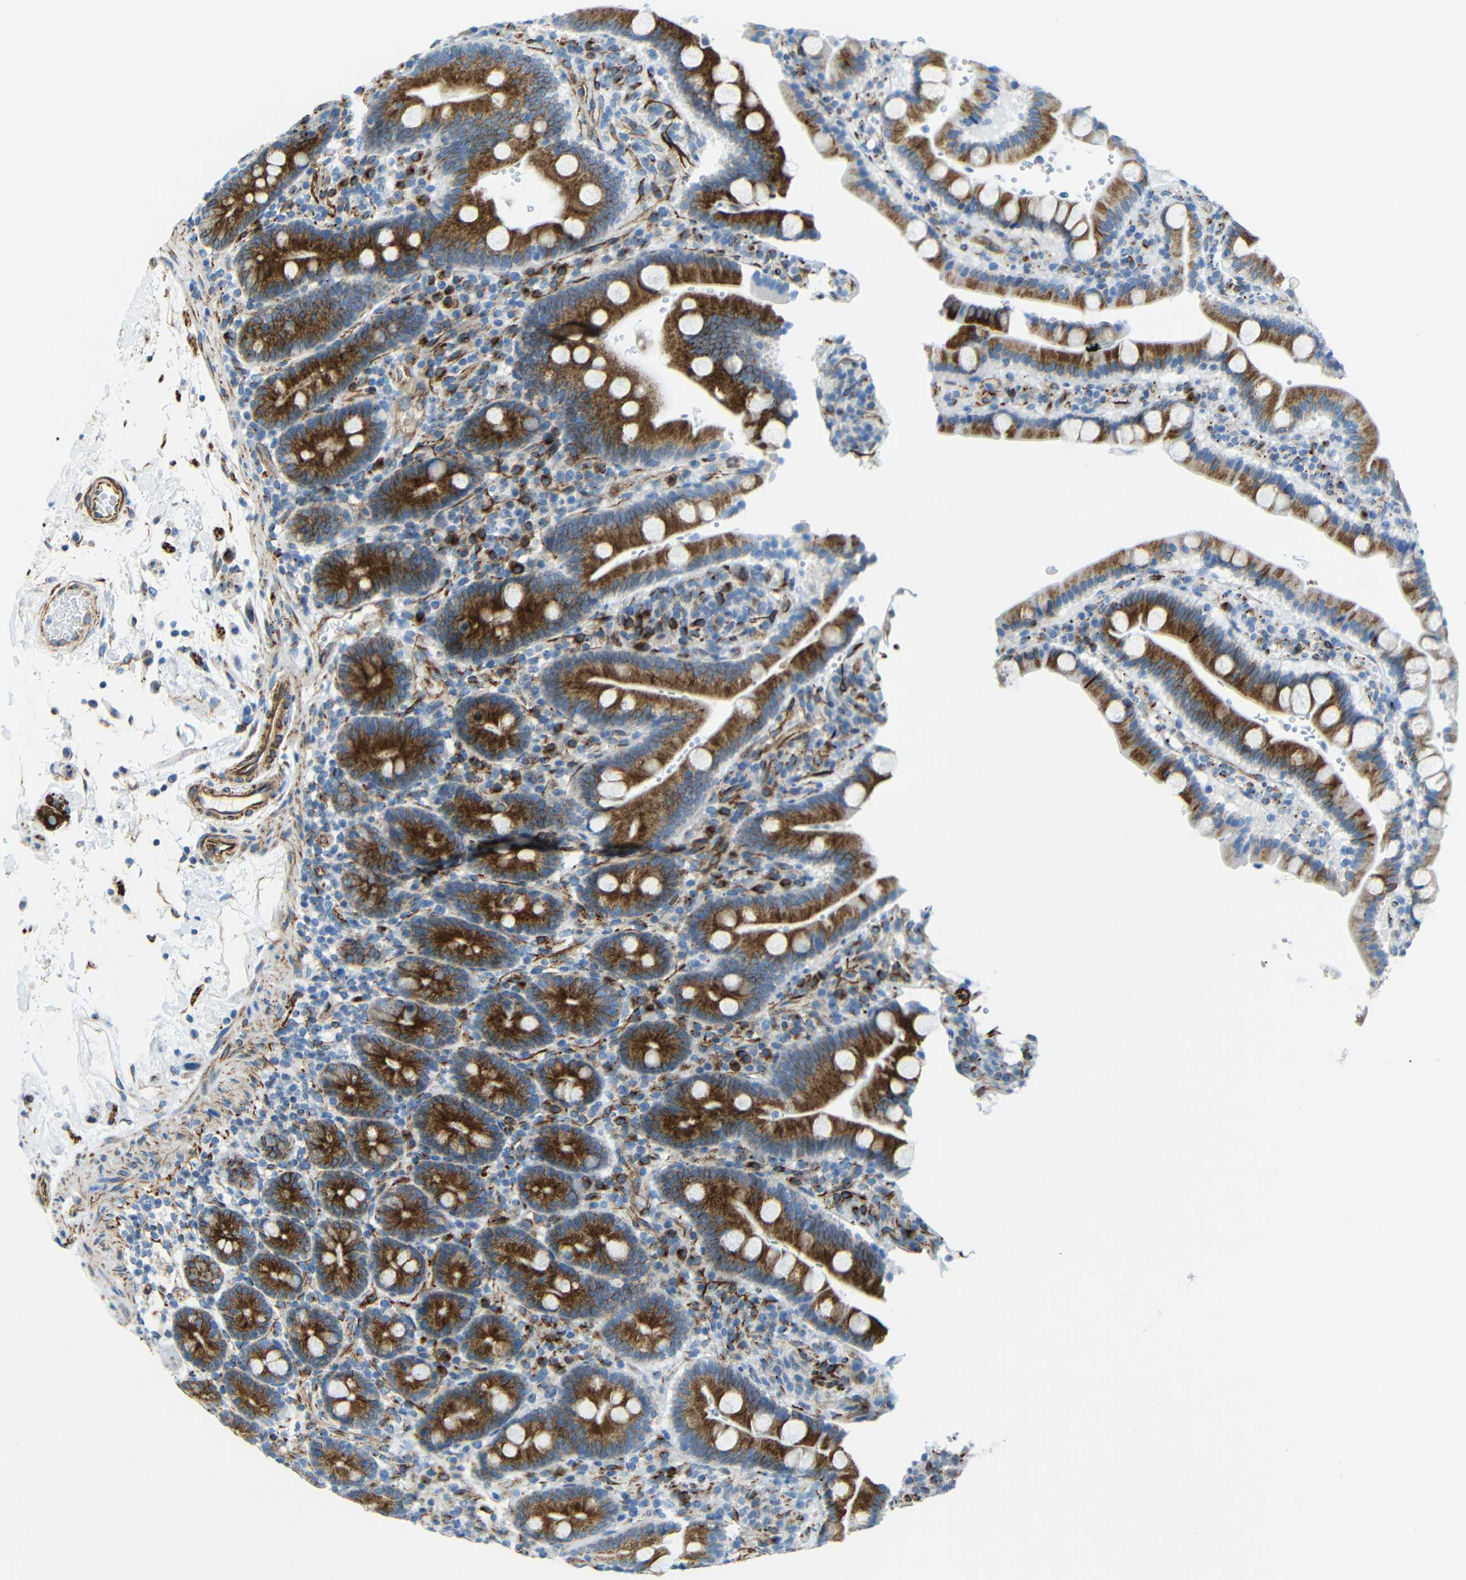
{"staining": {"intensity": "strong", "quantity": ">75%", "location": "cytoplasmic/membranous"}, "tissue": "duodenum", "cell_type": "Glandular cells", "image_type": "normal", "snomed": [{"axis": "morphology", "description": "Normal tissue, NOS"}, {"axis": "topography", "description": "Small intestine, NOS"}], "caption": "A high-resolution histopathology image shows immunohistochemistry (IHC) staining of benign duodenum, which demonstrates strong cytoplasmic/membranous positivity in about >75% of glandular cells.", "gene": "TUBB4B", "patient": {"sex": "female", "age": 71}}